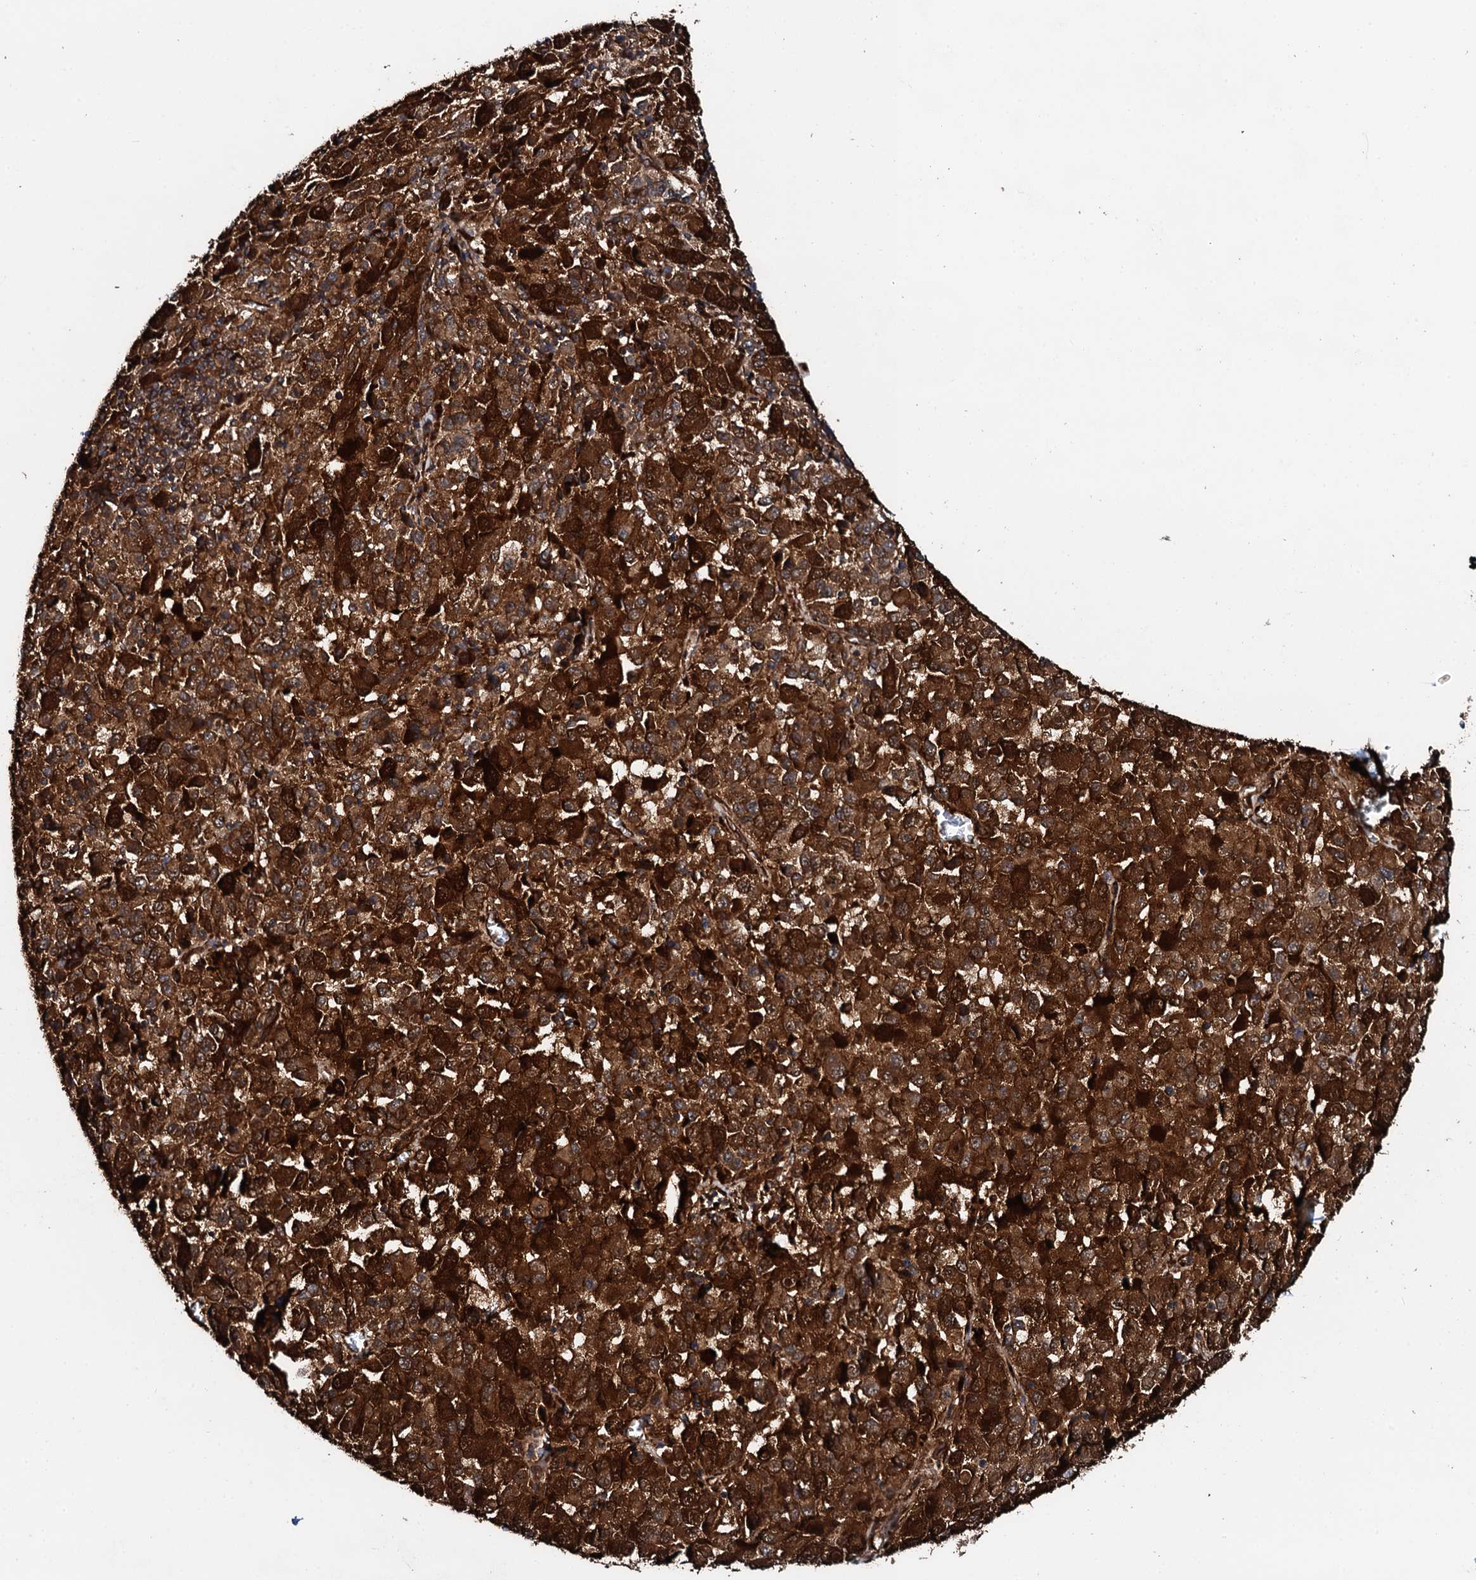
{"staining": {"intensity": "strong", "quantity": ">75%", "location": "cytoplasmic/membranous"}, "tissue": "melanoma", "cell_type": "Tumor cells", "image_type": "cancer", "snomed": [{"axis": "morphology", "description": "Malignant melanoma, Metastatic site"}, {"axis": "topography", "description": "Lung"}], "caption": "A high-resolution photomicrograph shows immunohistochemistry (IHC) staining of malignant melanoma (metastatic site), which reveals strong cytoplasmic/membranous staining in approximately >75% of tumor cells.", "gene": "FLYWCH1", "patient": {"sex": "male", "age": 64}}